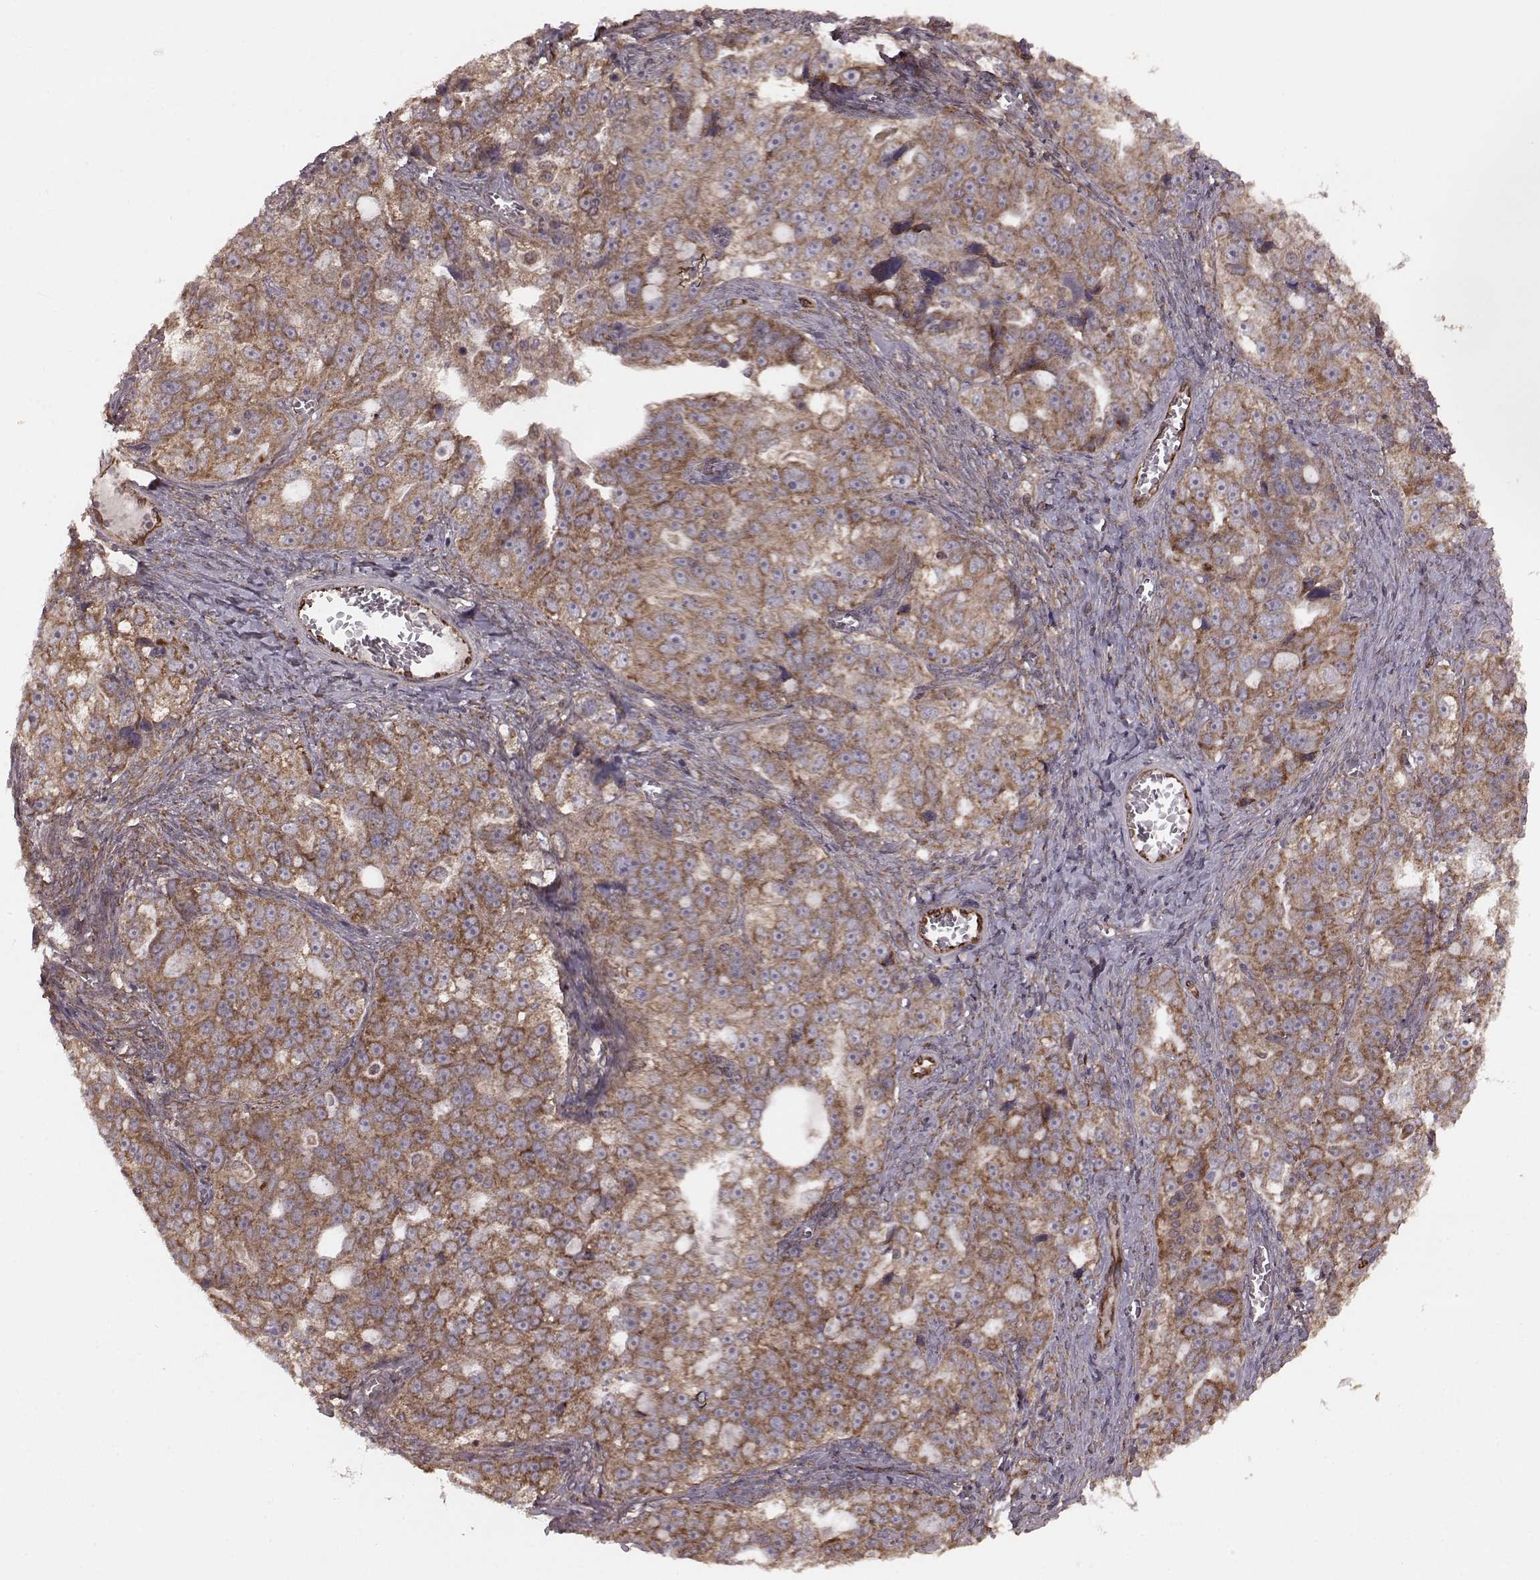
{"staining": {"intensity": "strong", "quantity": ">75%", "location": "cytoplasmic/membranous"}, "tissue": "ovarian cancer", "cell_type": "Tumor cells", "image_type": "cancer", "snomed": [{"axis": "morphology", "description": "Cystadenocarcinoma, serous, NOS"}, {"axis": "topography", "description": "Ovary"}], "caption": "Tumor cells show high levels of strong cytoplasmic/membranous staining in approximately >75% of cells in ovarian serous cystadenocarcinoma.", "gene": "AGPAT1", "patient": {"sex": "female", "age": 51}}